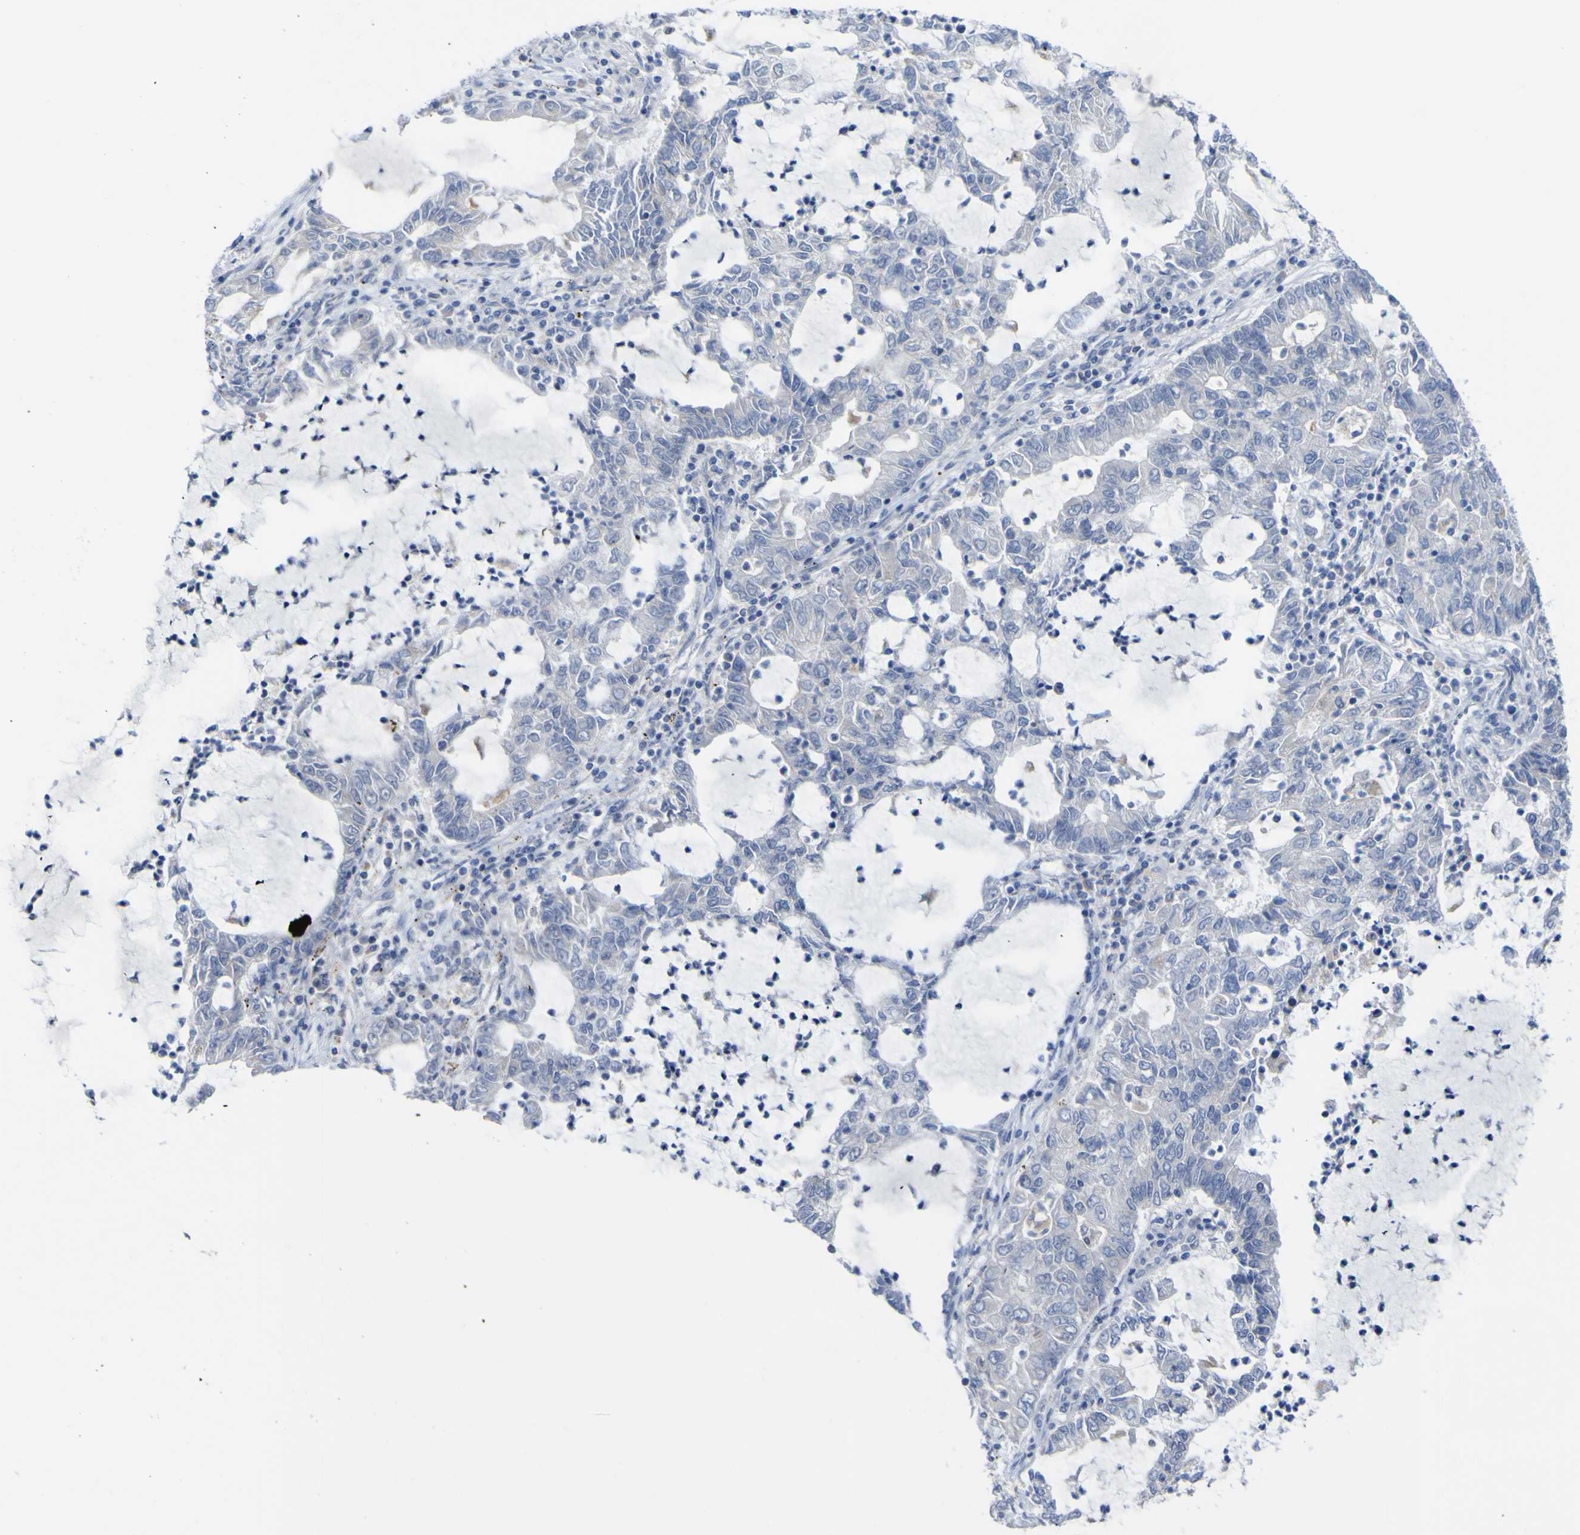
{"staining": {"intensity": "negative", "quantity": "none", "location": "none"}, "tissue": "lung cancer", "cell_type": "Tumor cells", "image_type": "cancer", "snomed": [{"axis": "morphology", "description": "Adenocarcinoma, NOS"}, {"axis": "topography", "description": "Lung"}], "caption": "An image of human lung cancer is negative for staining in tumor cells.", "gene": "TNFRSF11A", "patient": {"sex": "female", "age": 51}}